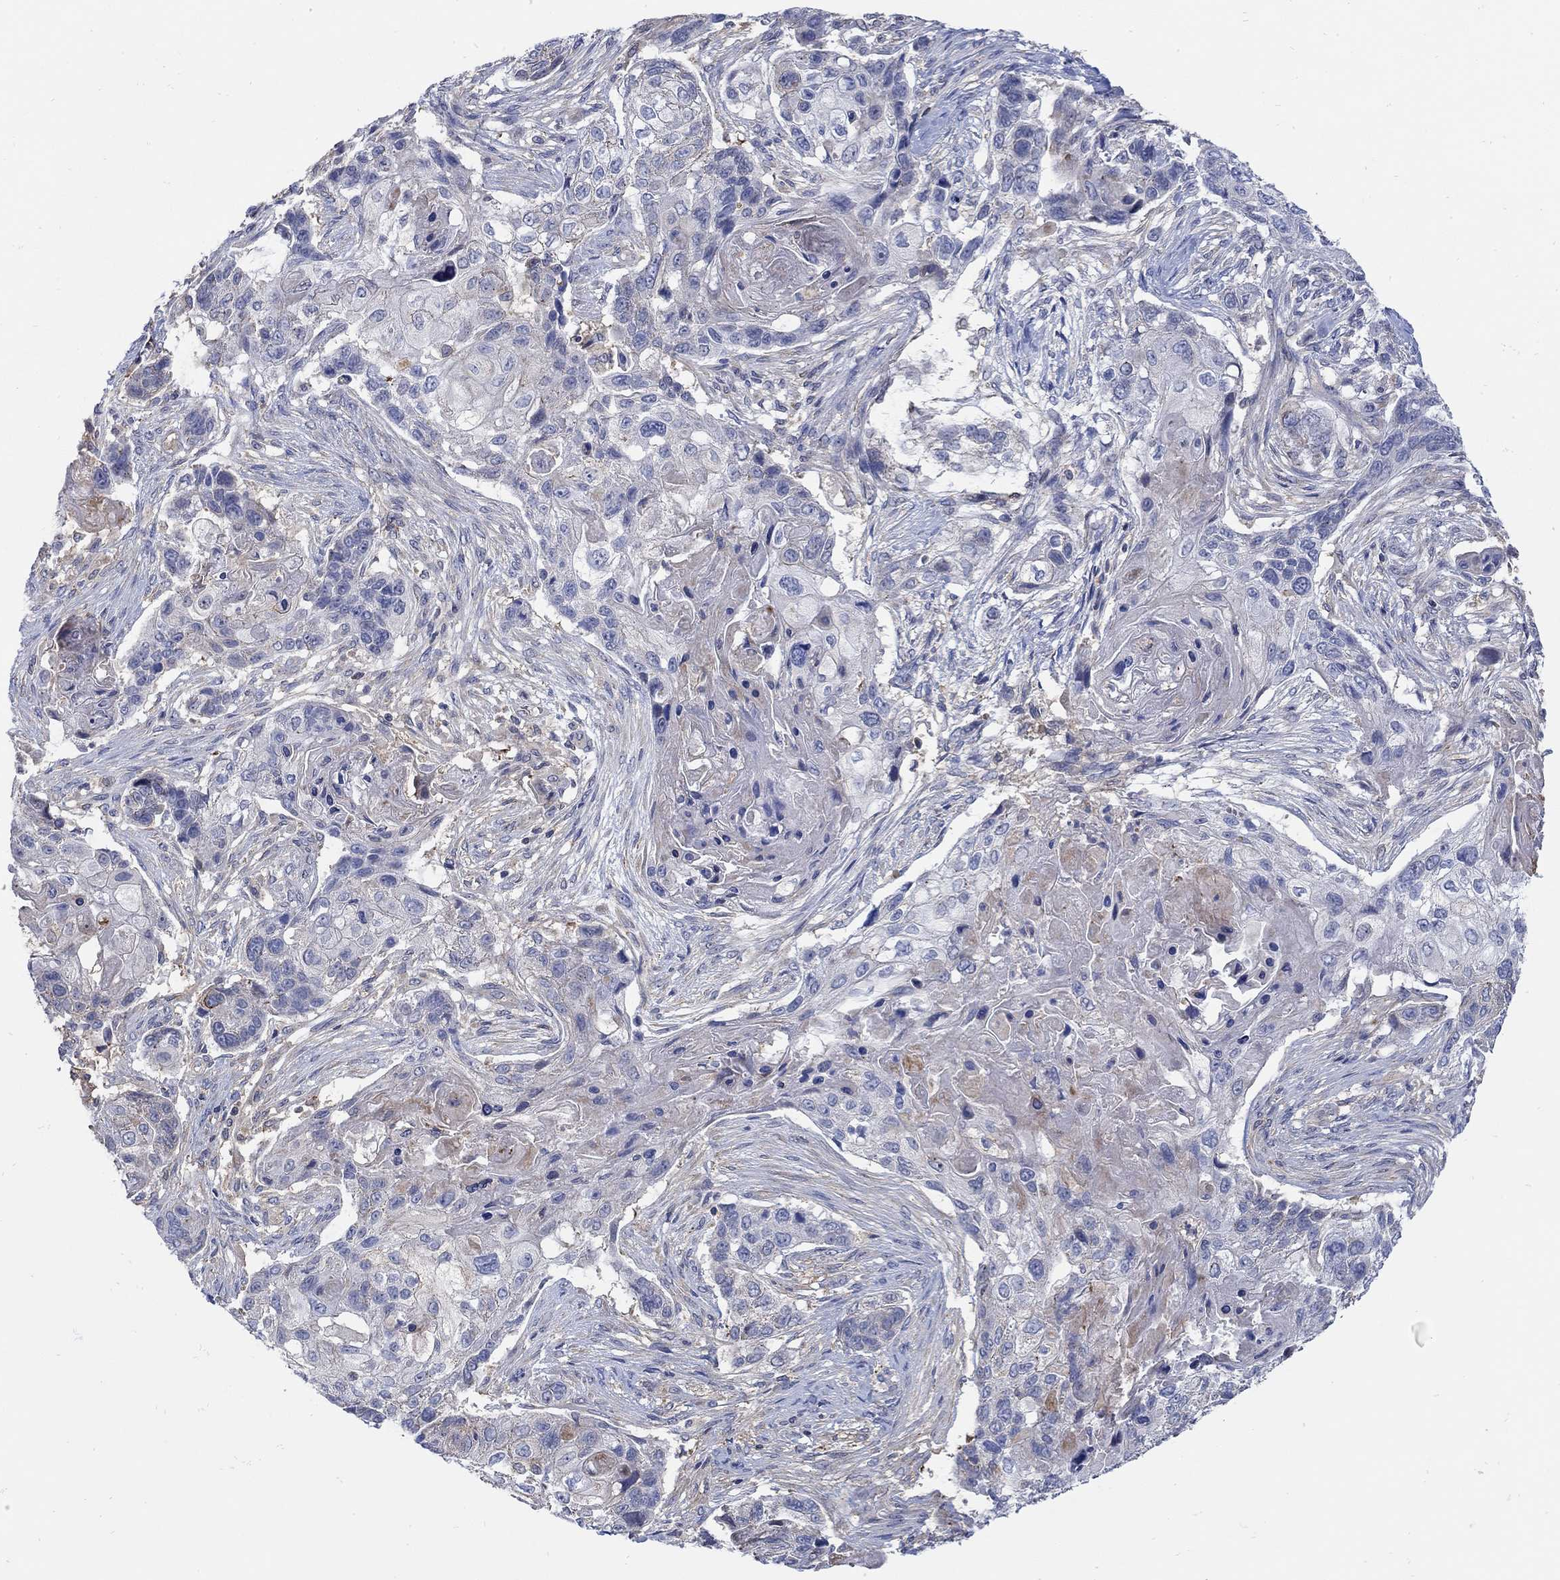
{"staining": {"intensity": "negative", "quantity": "none", "location": "none"}, "tissue": "lung cancer", "cell_type": "Tumor cells", "image_type": "cancer", "snomed": [{"axis": "morphology", "description": "Normal tissue, NOS"}, {"axis": "morphology", "description": "Squamous cell carcinoma, NOS"}, {"axis": "topography", "description": "Bronchus"}, {"axis": "topography", "description": "Lung"}], "caption": "Immunohistochemistry micrograph of neoplastic tissue: human lung cancer (squamous cell carcinoma) stained with DAB reveals no significant protein positivity in tumor cells. (DAB immunohistochemistry (IHC) visualized using brightfield microscopy, high magnification).", "gene": "TEKT3", "patient": {"sex": "male", "age": 69}}